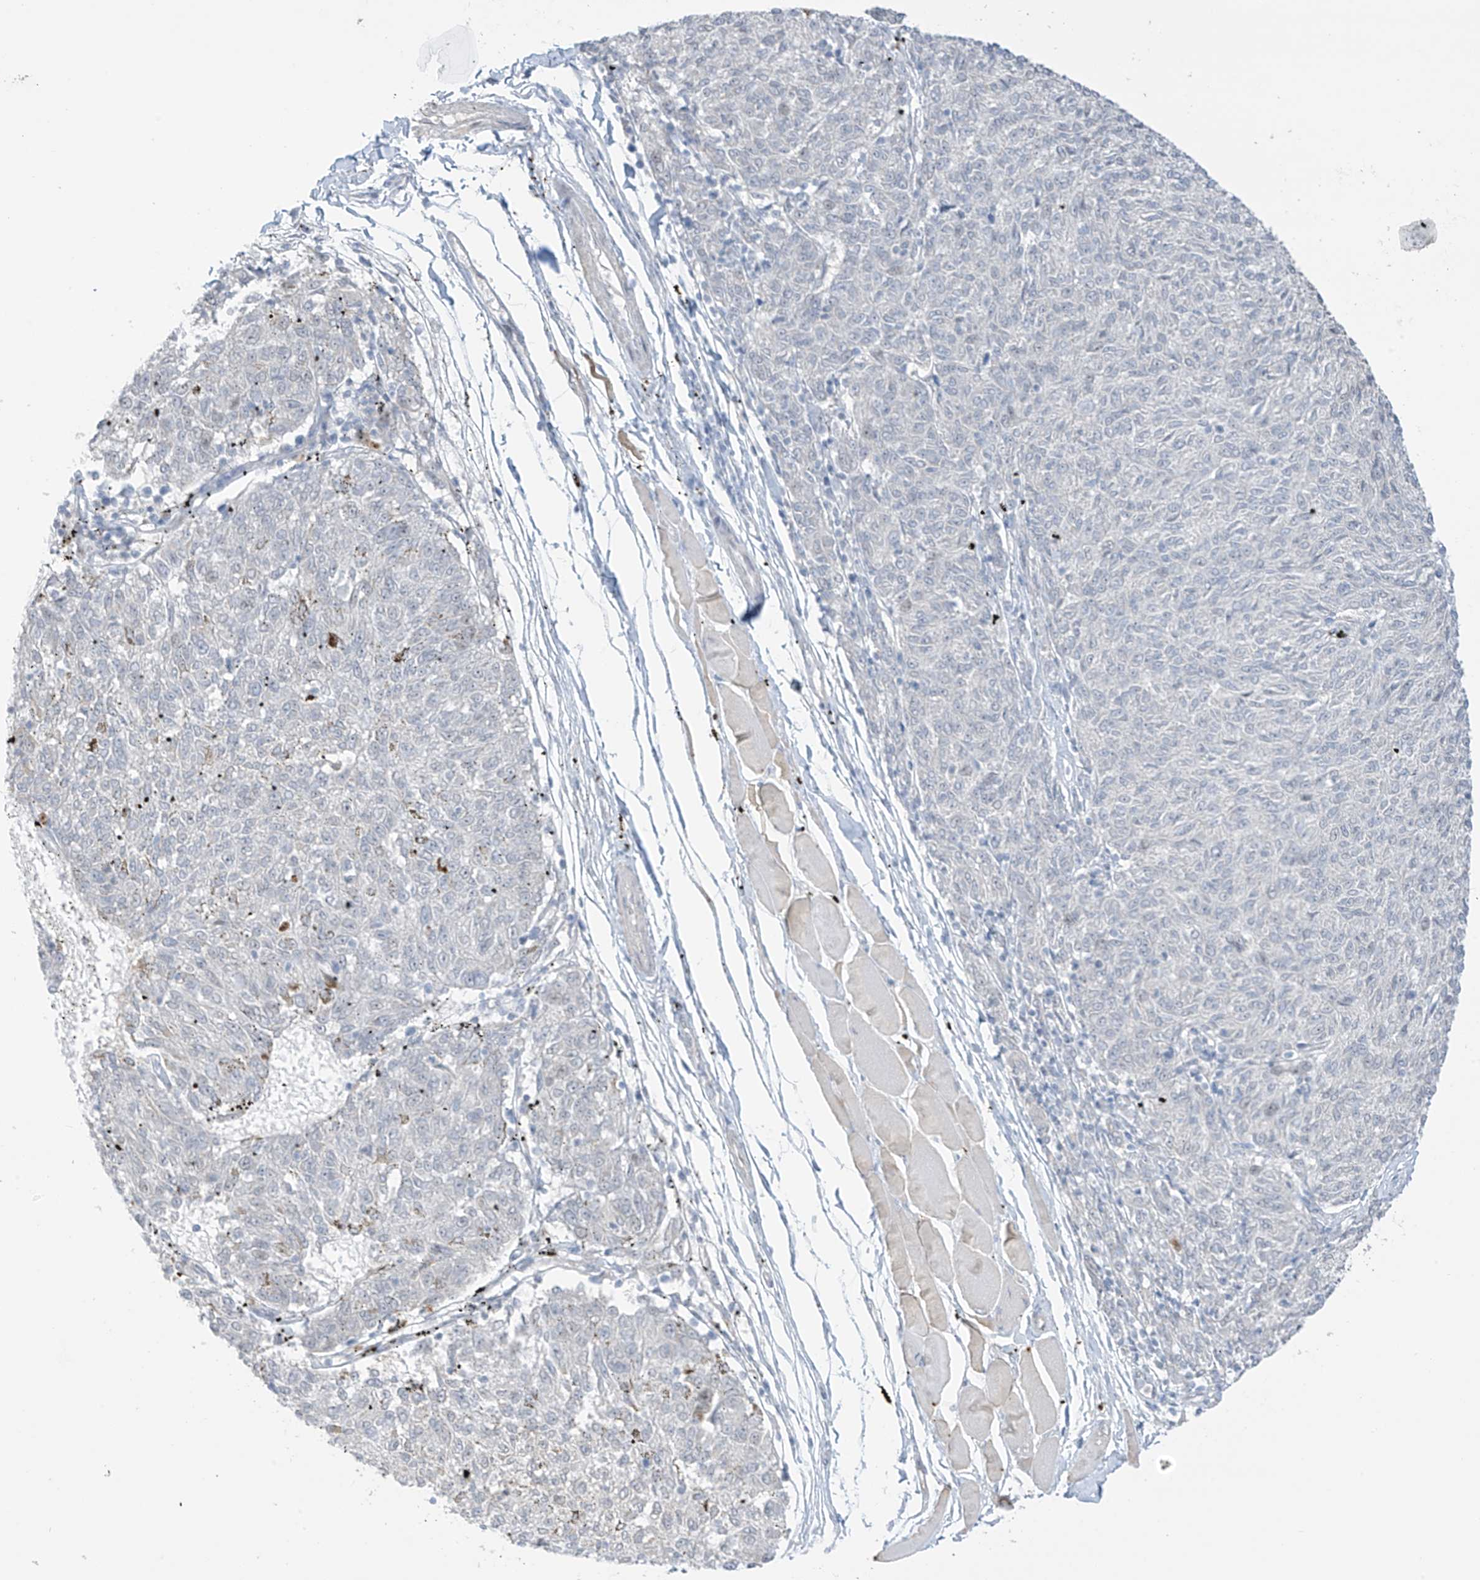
{"staining": {"intensity": "negative", "quantity": "none", "location": "none"}, "tissue": "melanoma", "cell_type": "Tumor cells", "image_type": "cancer", "snomed": [{"axis": "morphology", "description": "Malignant melanoma, NOS"}, {"axis": "topography", "description": "Skin"}], "caption": "A high-resolution histopathology image shows IHC staining of malignant melanoma, which displays no significant positivity in tumor cells. (Stains: DAB (3,3'-diaminobenzidine) immunohistochemistry (IHC) with hematoxylin counter stain, Microscopy: brightfield microscopy at high magnification).", "gene": "ASPRV1", "patient": {"sex": "female", "age": 72}}